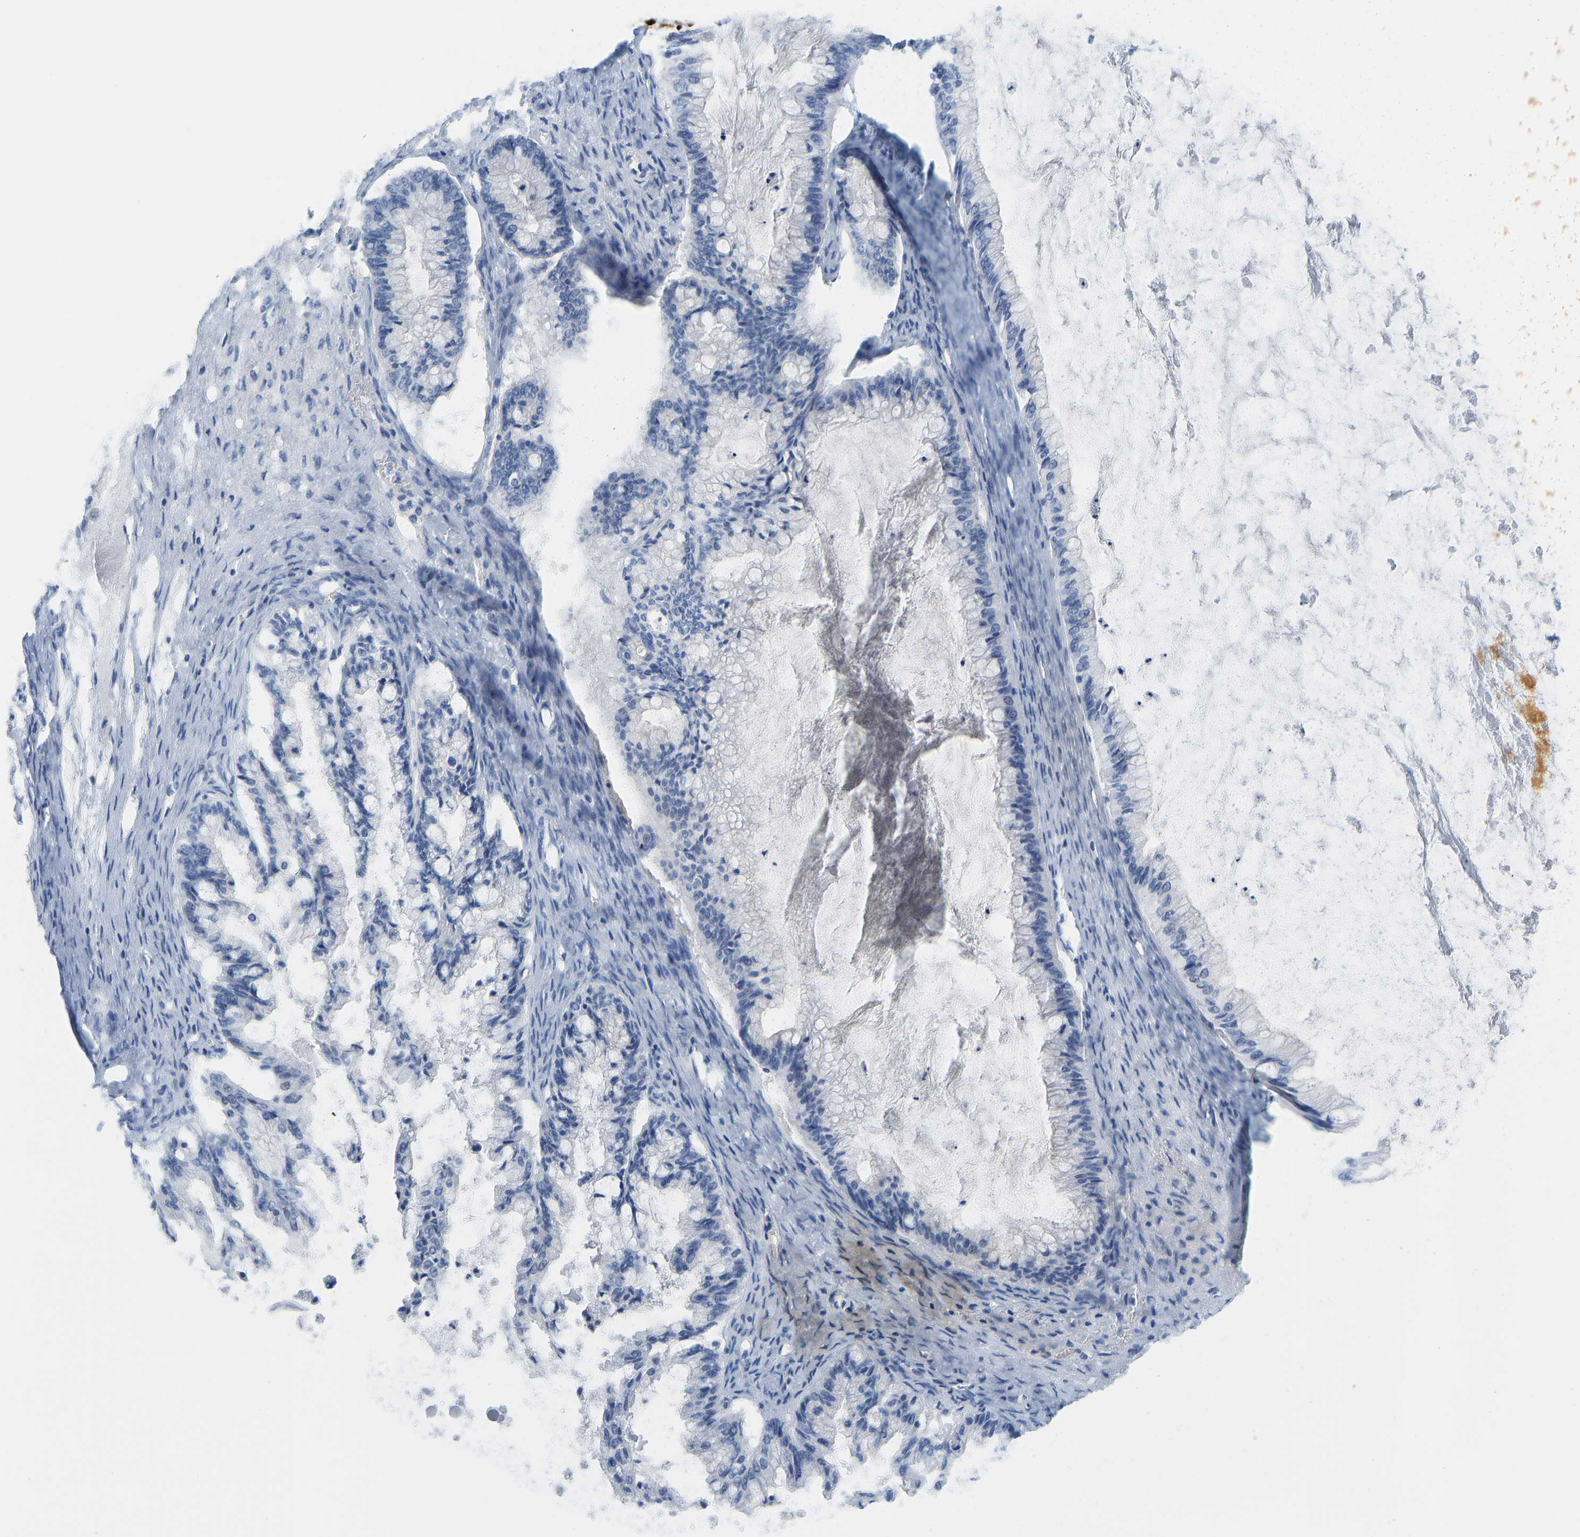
{"staining": {"intensity": "negative", "quantity": "none", "location": "none"}, "tissue": "ovarian cancer", "cell_type": "Tumor cells", "image_type": "cancer", "snomed": [{"axis": "morphology", "description": "Cystadenocarcinoma, mucinous, NOS"}, {"axis": "topography", "description": "Ovary"}], "caption": "Ovarian cancer stained for a protein using immunohistochemistry demonstrates no expression tumor cells.", "gene": "SERPINB3", "patient": {"sex": "female", "age": 57}}